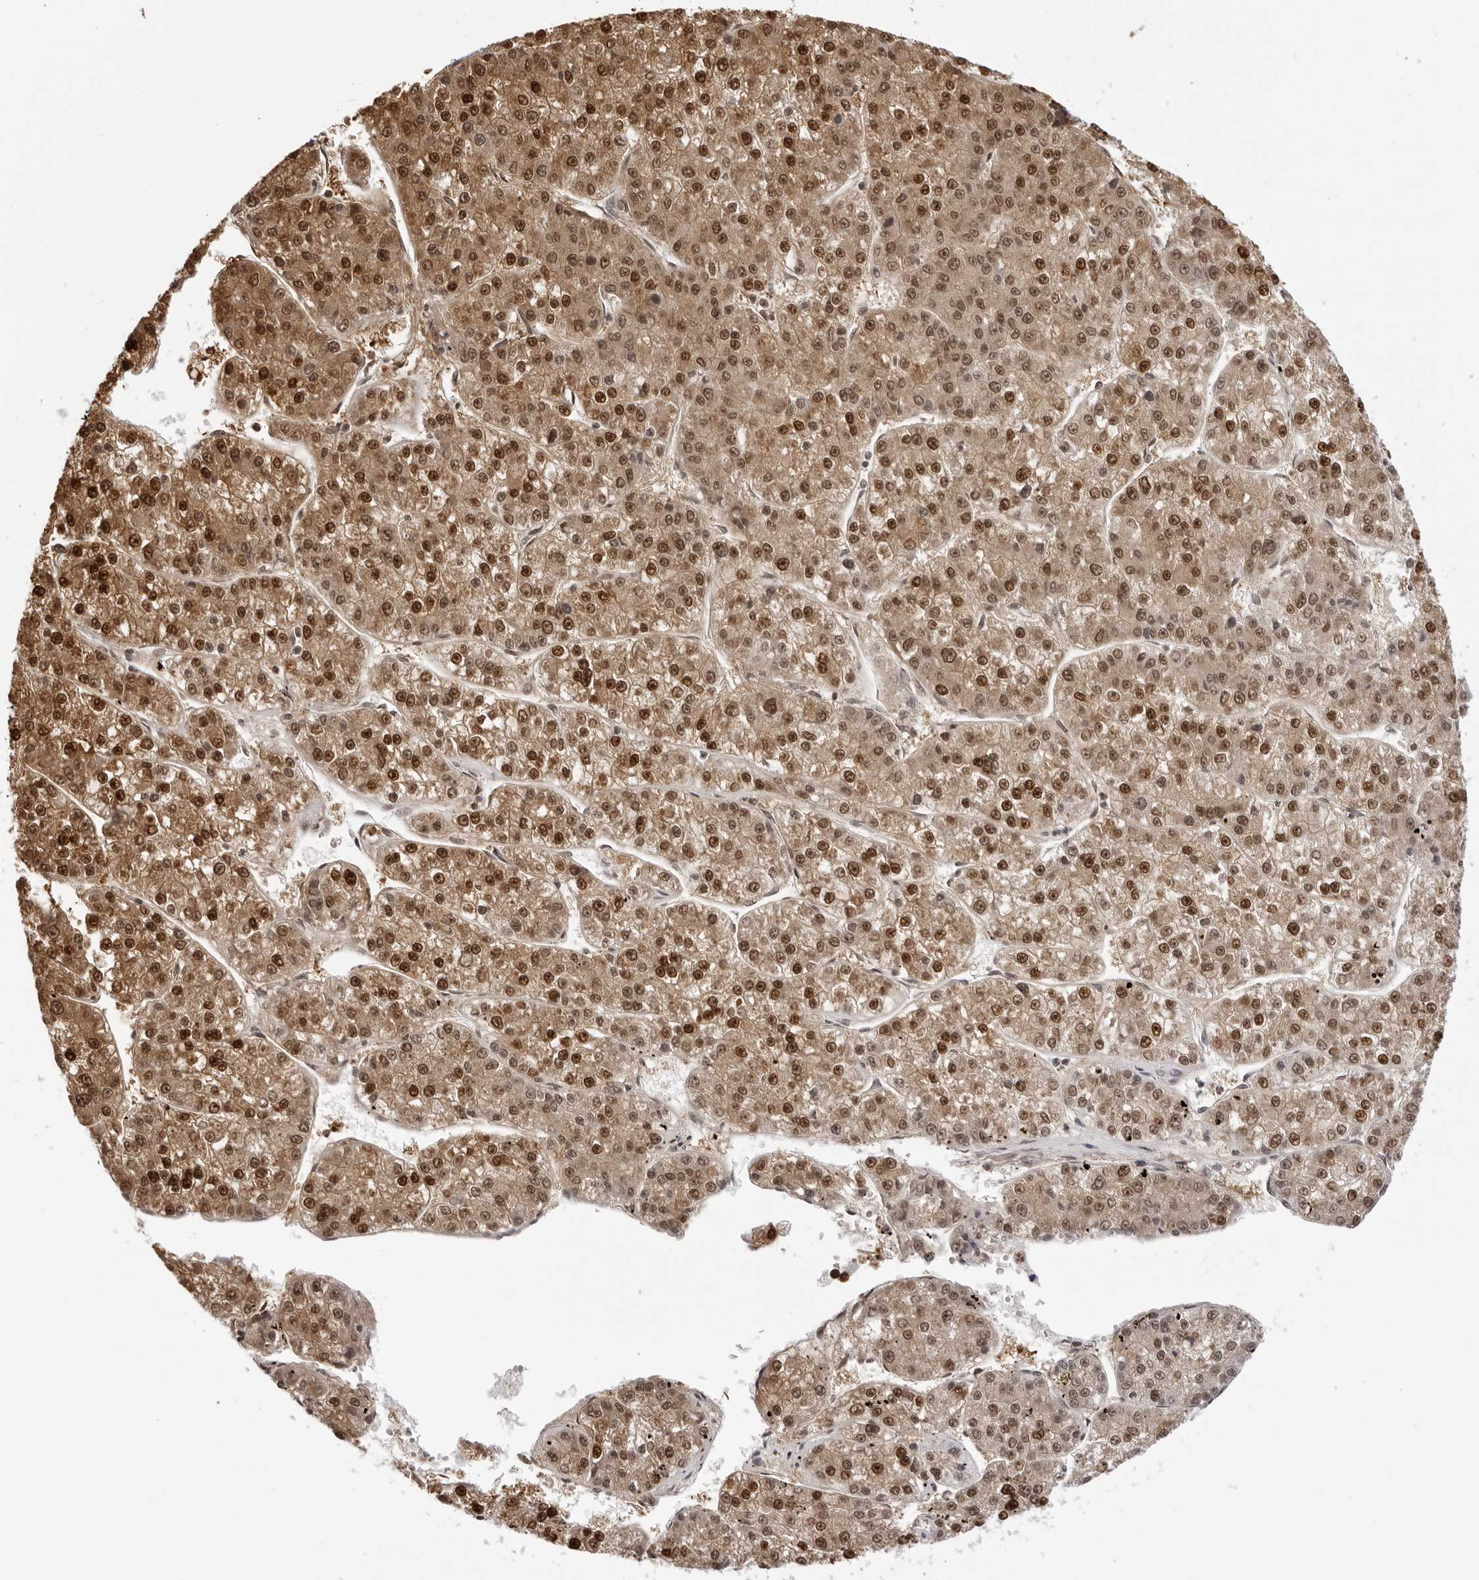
{"staining": {"intensity": "moderate", "quantity": ">75%", "location": "cytoplasmic/membranous,nuclear"}, "tissue": "liver cancer", "cell_type": "Tumor cells", "image_type": "cancer", "snomed": [{"axis": "morphology", "description": "Carcinoma, Hepatocellular, NOS"}, {"axis": "topography", "description": "Liver"}], "caption": "High-magnification brightfield microscopy of liver cancer stained with DAB (brown) and counterstained with hematoxylin (blue). tumor cells exhibit moderate cytoplasmic/membranous and nuclear expression is identified in about>75% of cells. (DAB = brown stain, brightfield microscopy at high magnification).", "gene": "HSPA4", "patient": {"sex": "female", "age": 73}}